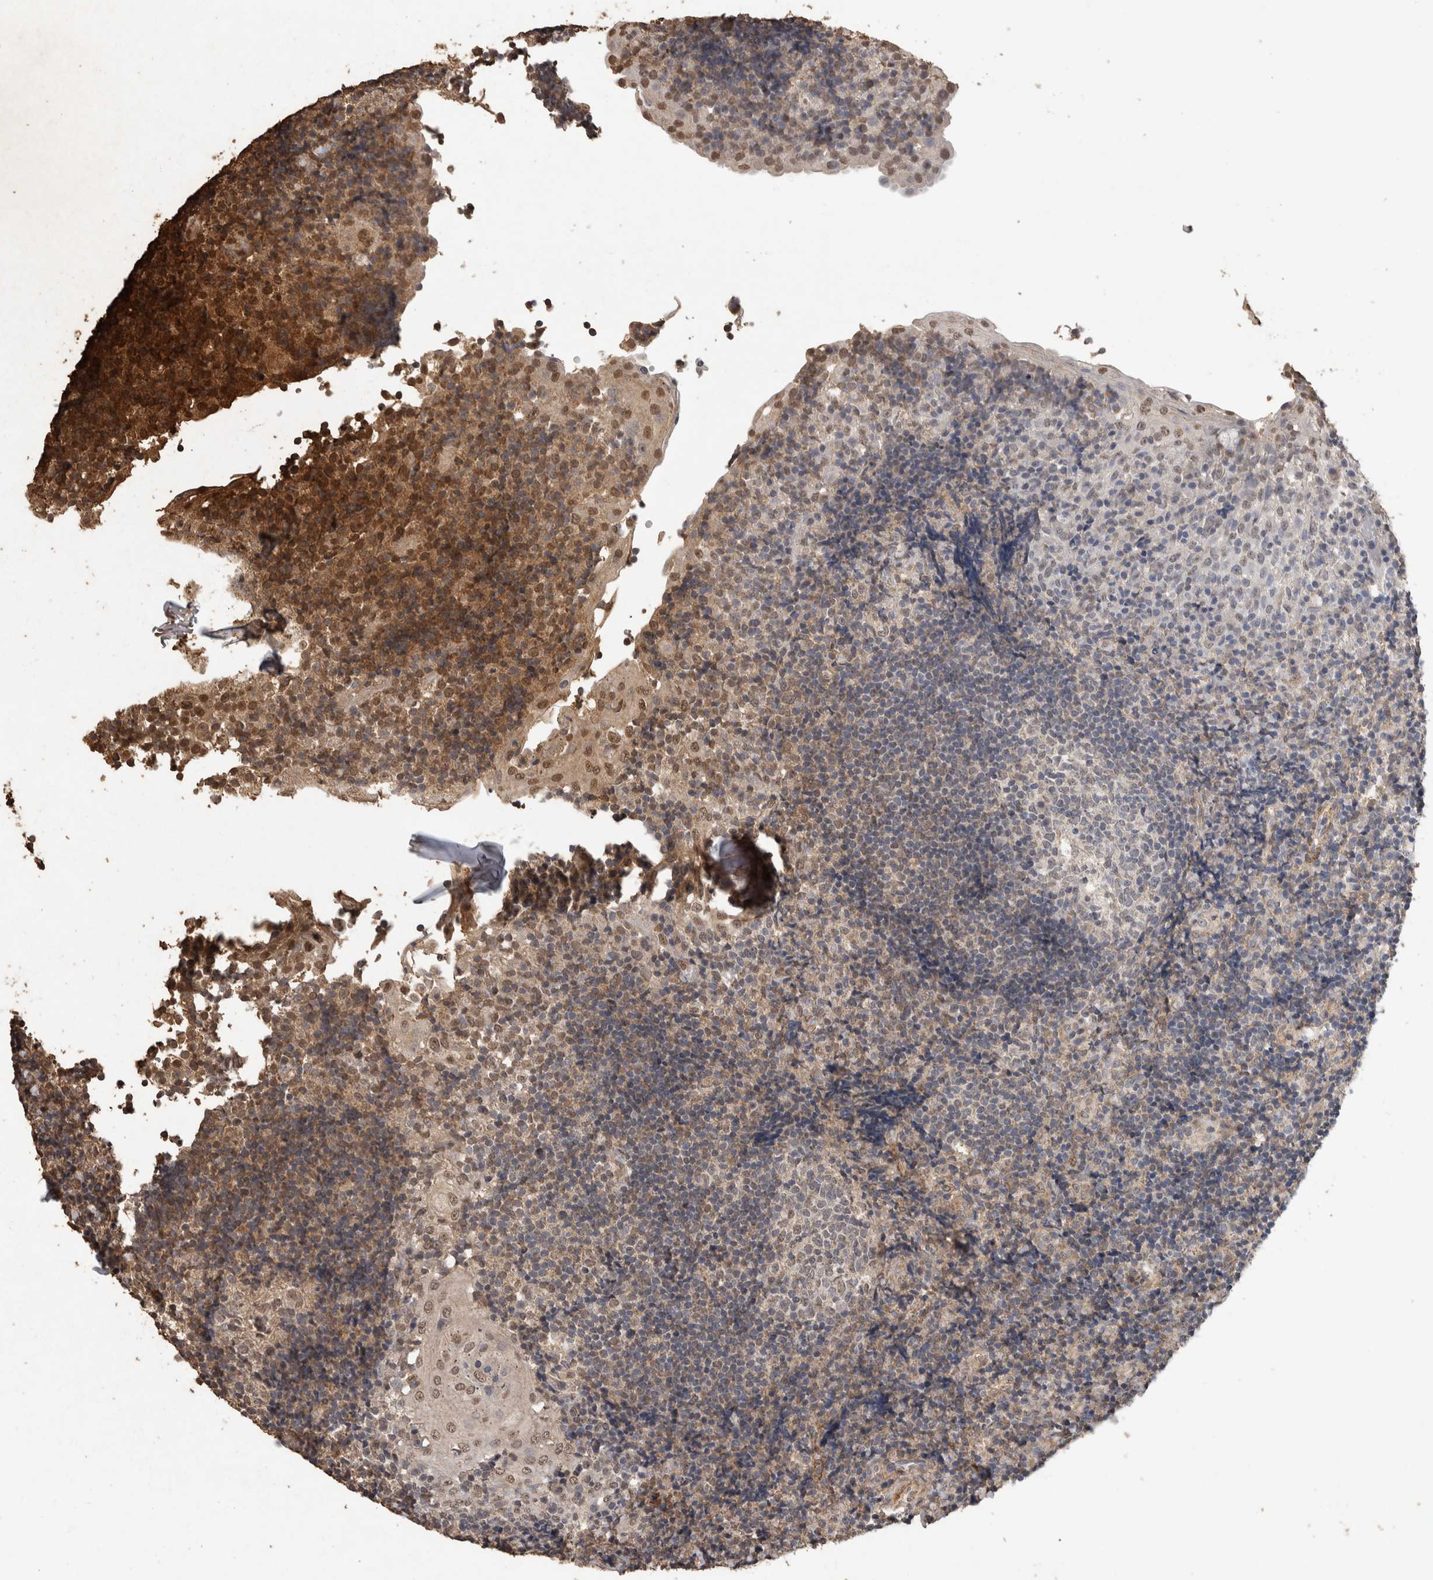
{"staining": {"intensity": "negative", "quantity": "none", "location": "none"}, "tissue": "tonsil", "cell_type": "Germinal center cells", "image_type": "normal", "snomed": [{"axis": "morphology", "description": "Normal tissue, NOS"}, {"axis": "topography", "description": "Tonsil"}], "caption": "IHC image of unremarkable tonsil stained for a protein (brown), which demonstrates no expression in germinal center cells. (Stains: DAB IHC with hematoxylin counter stain, Microscopy: brightfield microscopy at high magnification).", "gene": "RECK", "patient": {"sex": "female", "age": 40}}